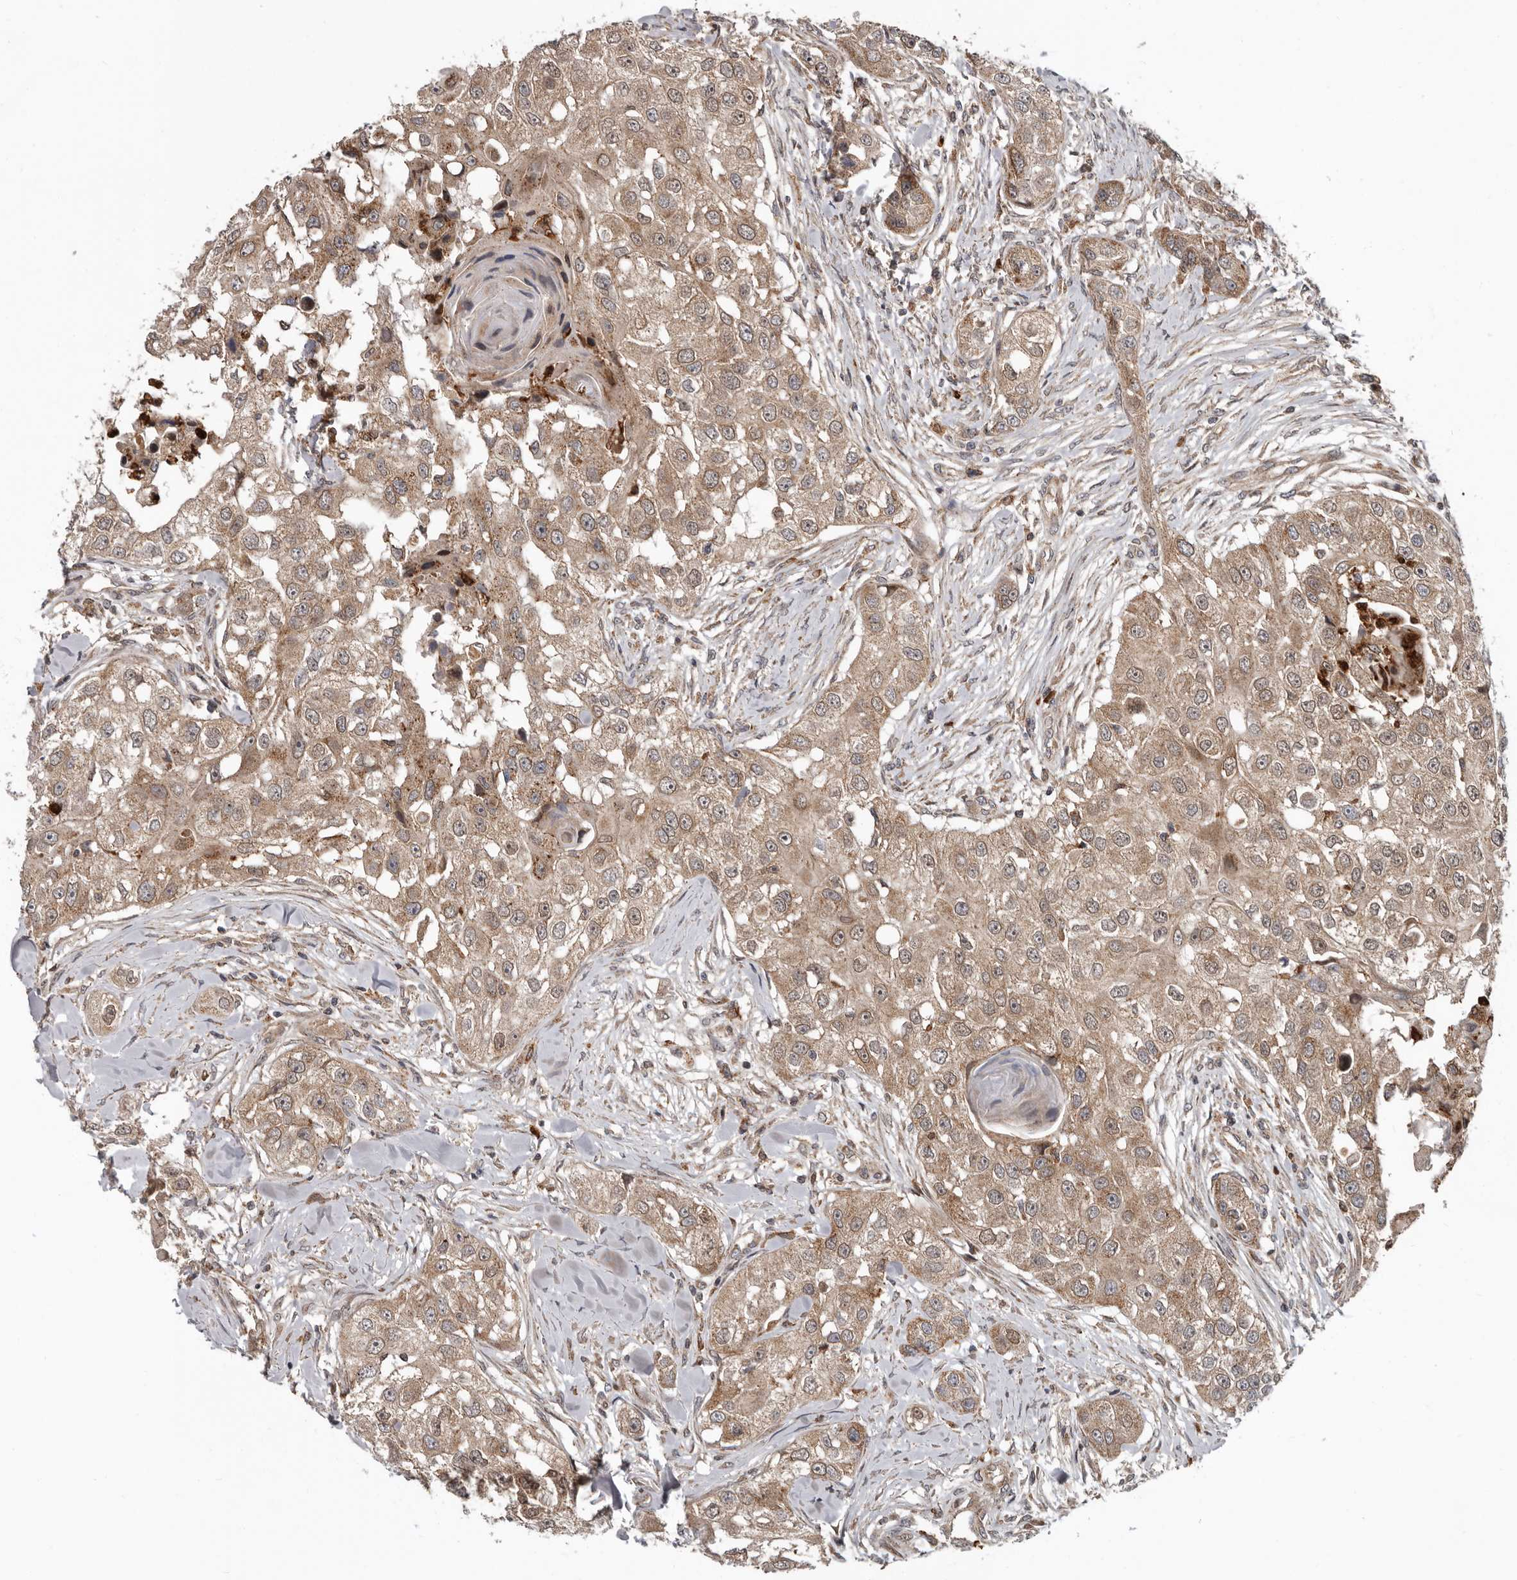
{"staining": {"intensity": "moderate", "quantity": ">75%", "location": "cytoplasmic/membranous"}, "tissue": "head and neck cancer", "cell_type": "Tumor cells", "image_type": "cancer", "snomed": [{"axis": "morphology", "description": "Normal tissue, NOS"}, {"axis": "morphology", "description": "Squamous cell carcinoma, NOS"}, {"axis": "topography", "description": "Skeletal muscle"}, {"axis": "topography", "description": "Head-Neck"}], "caption": "High-magnification brightfield microscopy of head and neck cancer (squamous cell carcinoma) stained with DAB (3,3'-diaminobenzidine) (brown) and counterstained with hematoxylin (blue). tumor cells exhibit moderate cytoplasmic/membranous positivity is appreciated in approximately>75% of cells.", "gene": "FGFR4", "patient": {"sex": "male", "age": 51}}